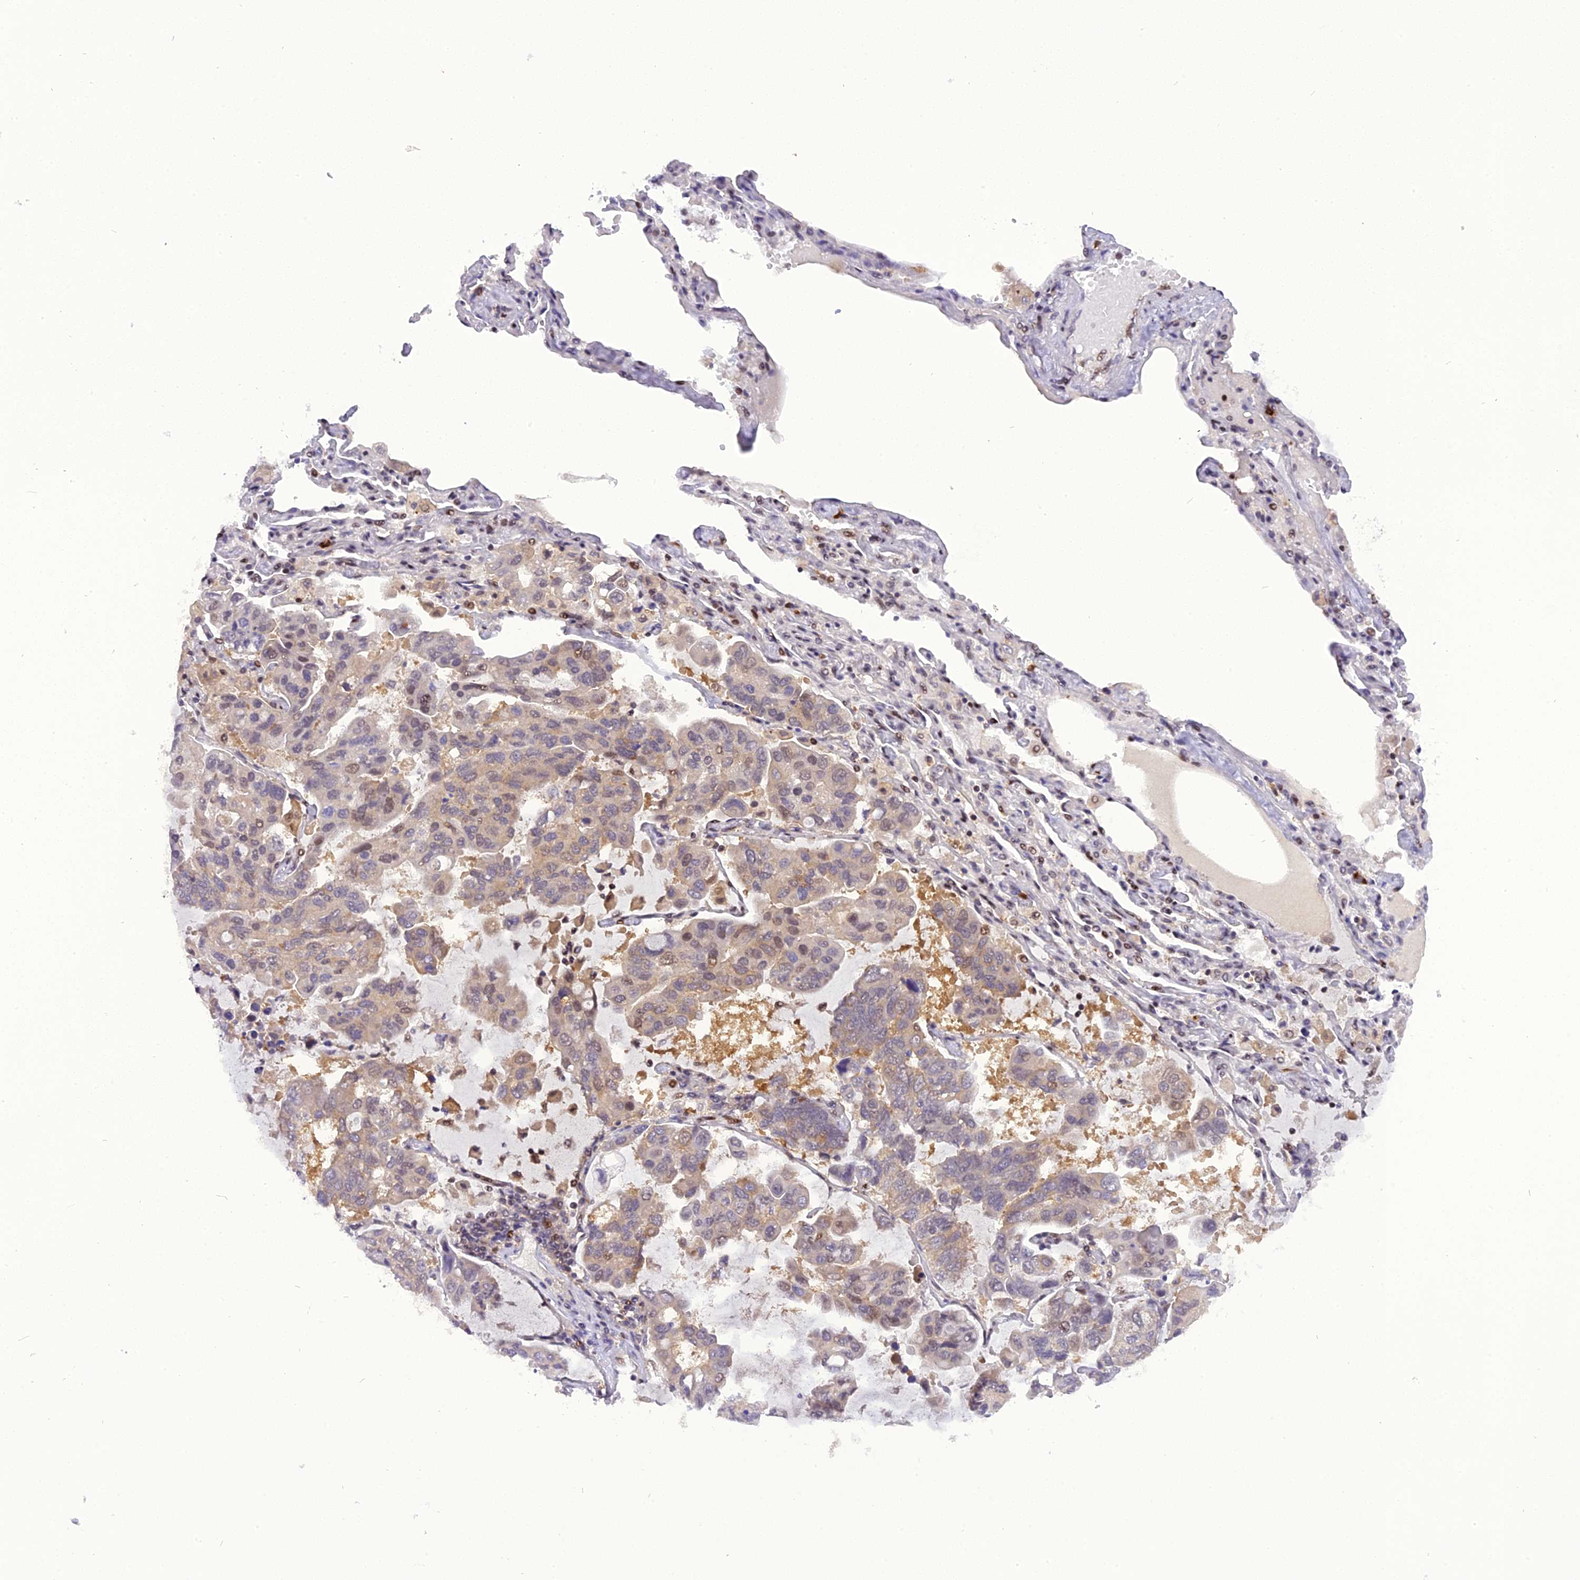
{"staining": {"intensity": "weak", "quantity": "<25%", "location": "nuclear"}, "tissue": "lung cancer", "cell_type": "Tumor cells", "image_type": "cancer", "snomed": [{"axis": "morphology", "description": "Adenocarcinoma, NOS"}, {"axis": "topography", "description": "Lung"}], "caption": "Micrograph shows no protein staining in tumor cells of lung cancer (adenocarcinoma) tissue.", "gene": "RABGGTA", "patient": {"sex": "male", "age": 64}}